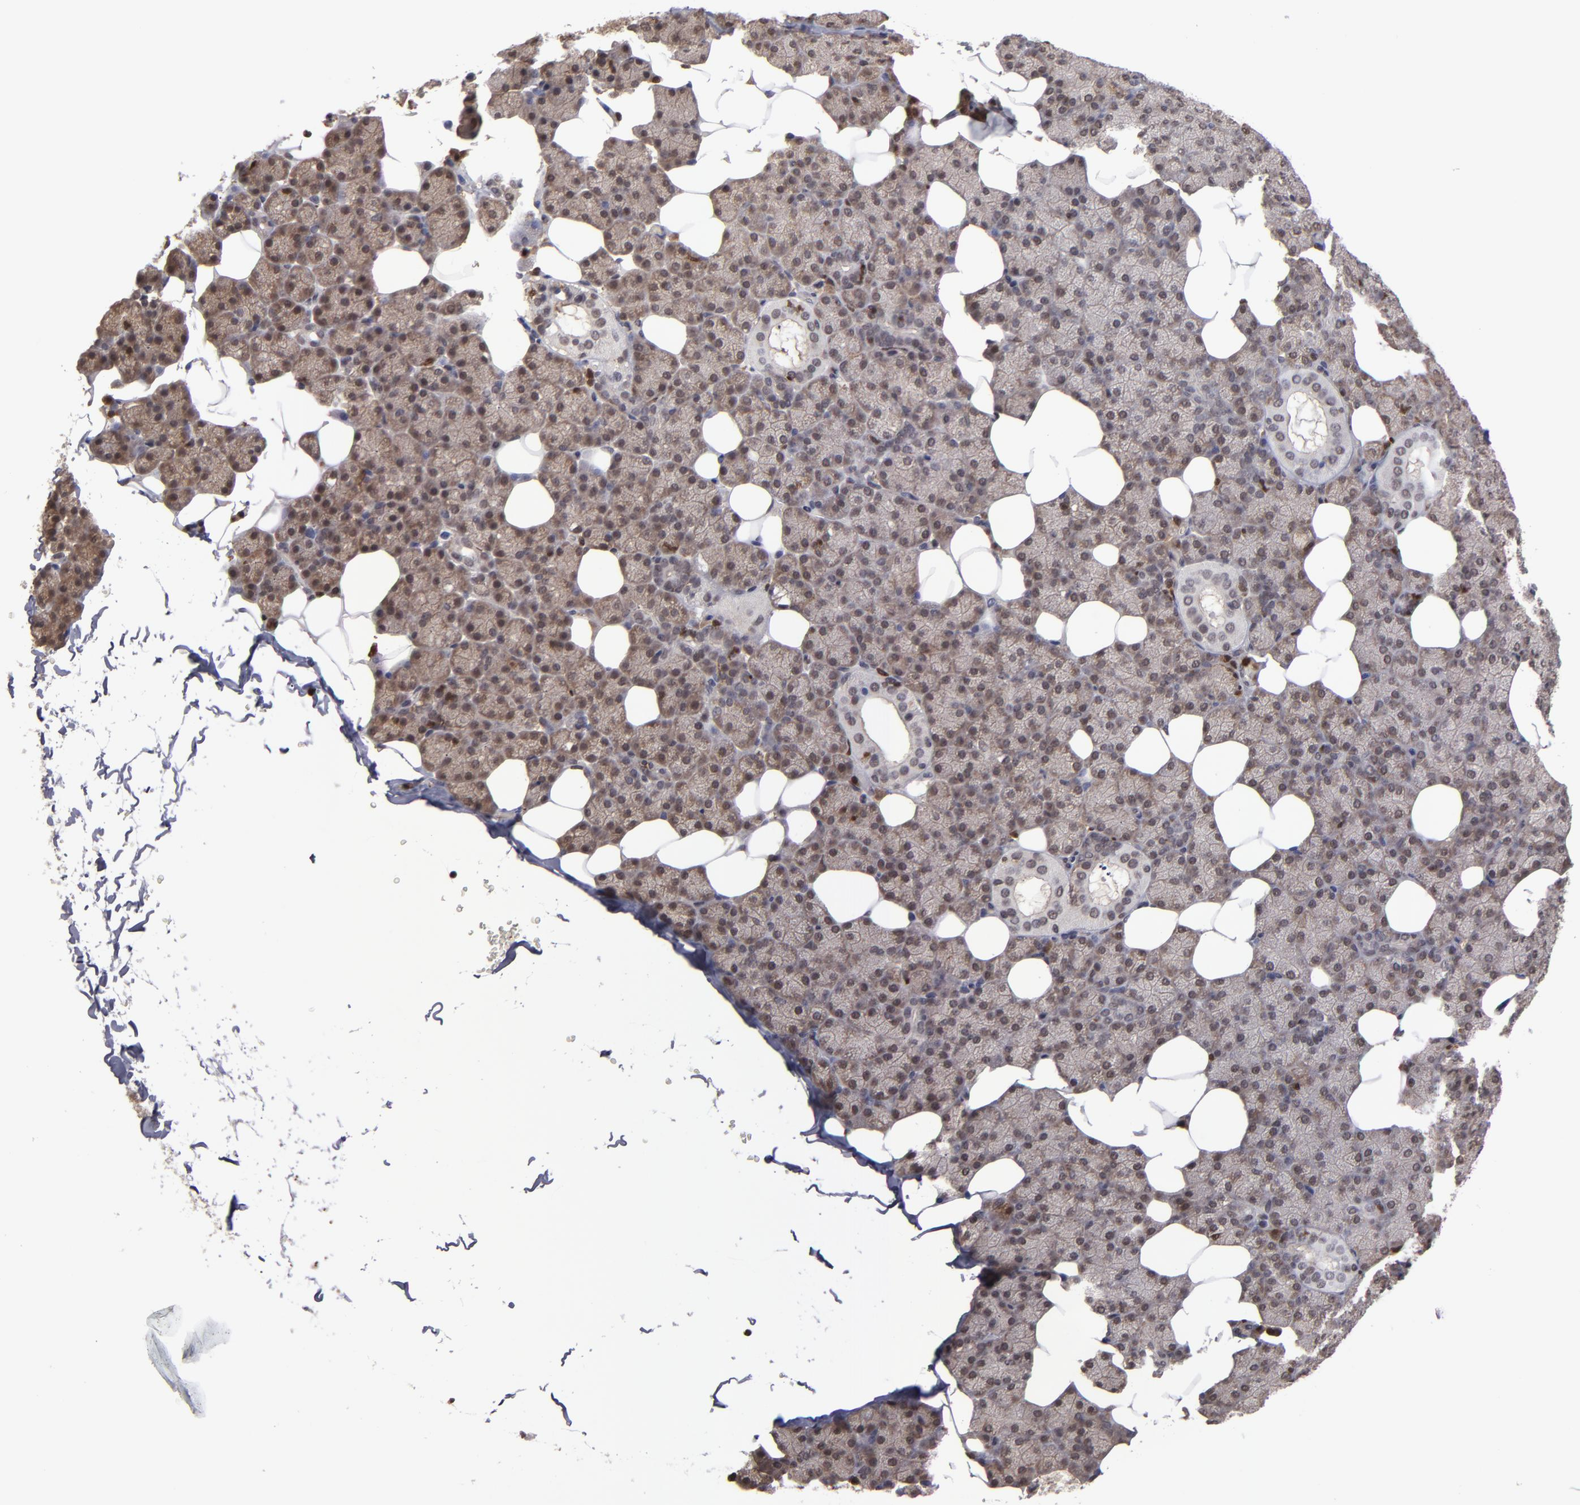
{"staining": {"intensity": "weak", "quantity": "25%-75%", "location": "cytoplasmic/membranous,nuclear"}, "tissue": "salivary gland", "cell_type": "Glandular cells", "image_type": "normal", "snomed": [{"axis": "morphology", "description": "Normal tissue, NOS"}, {"axis": "topography", "description": "Lymph node"}, {"axis": "topography", "description": "Salivary gland"}], "caption": "Immunohistochemistry of unremarkable human salivary gland displays low levels of weak cytoplasmic/membranous,nuclear staining in approximately 25%-75% of glandular cells. (DAB (3,3'-diaminobenzidine) IHC, brown staining for protein, blue staining for nuclei).", "gene": "GRB2", "patient": {"sex": "male", "age": 8}}